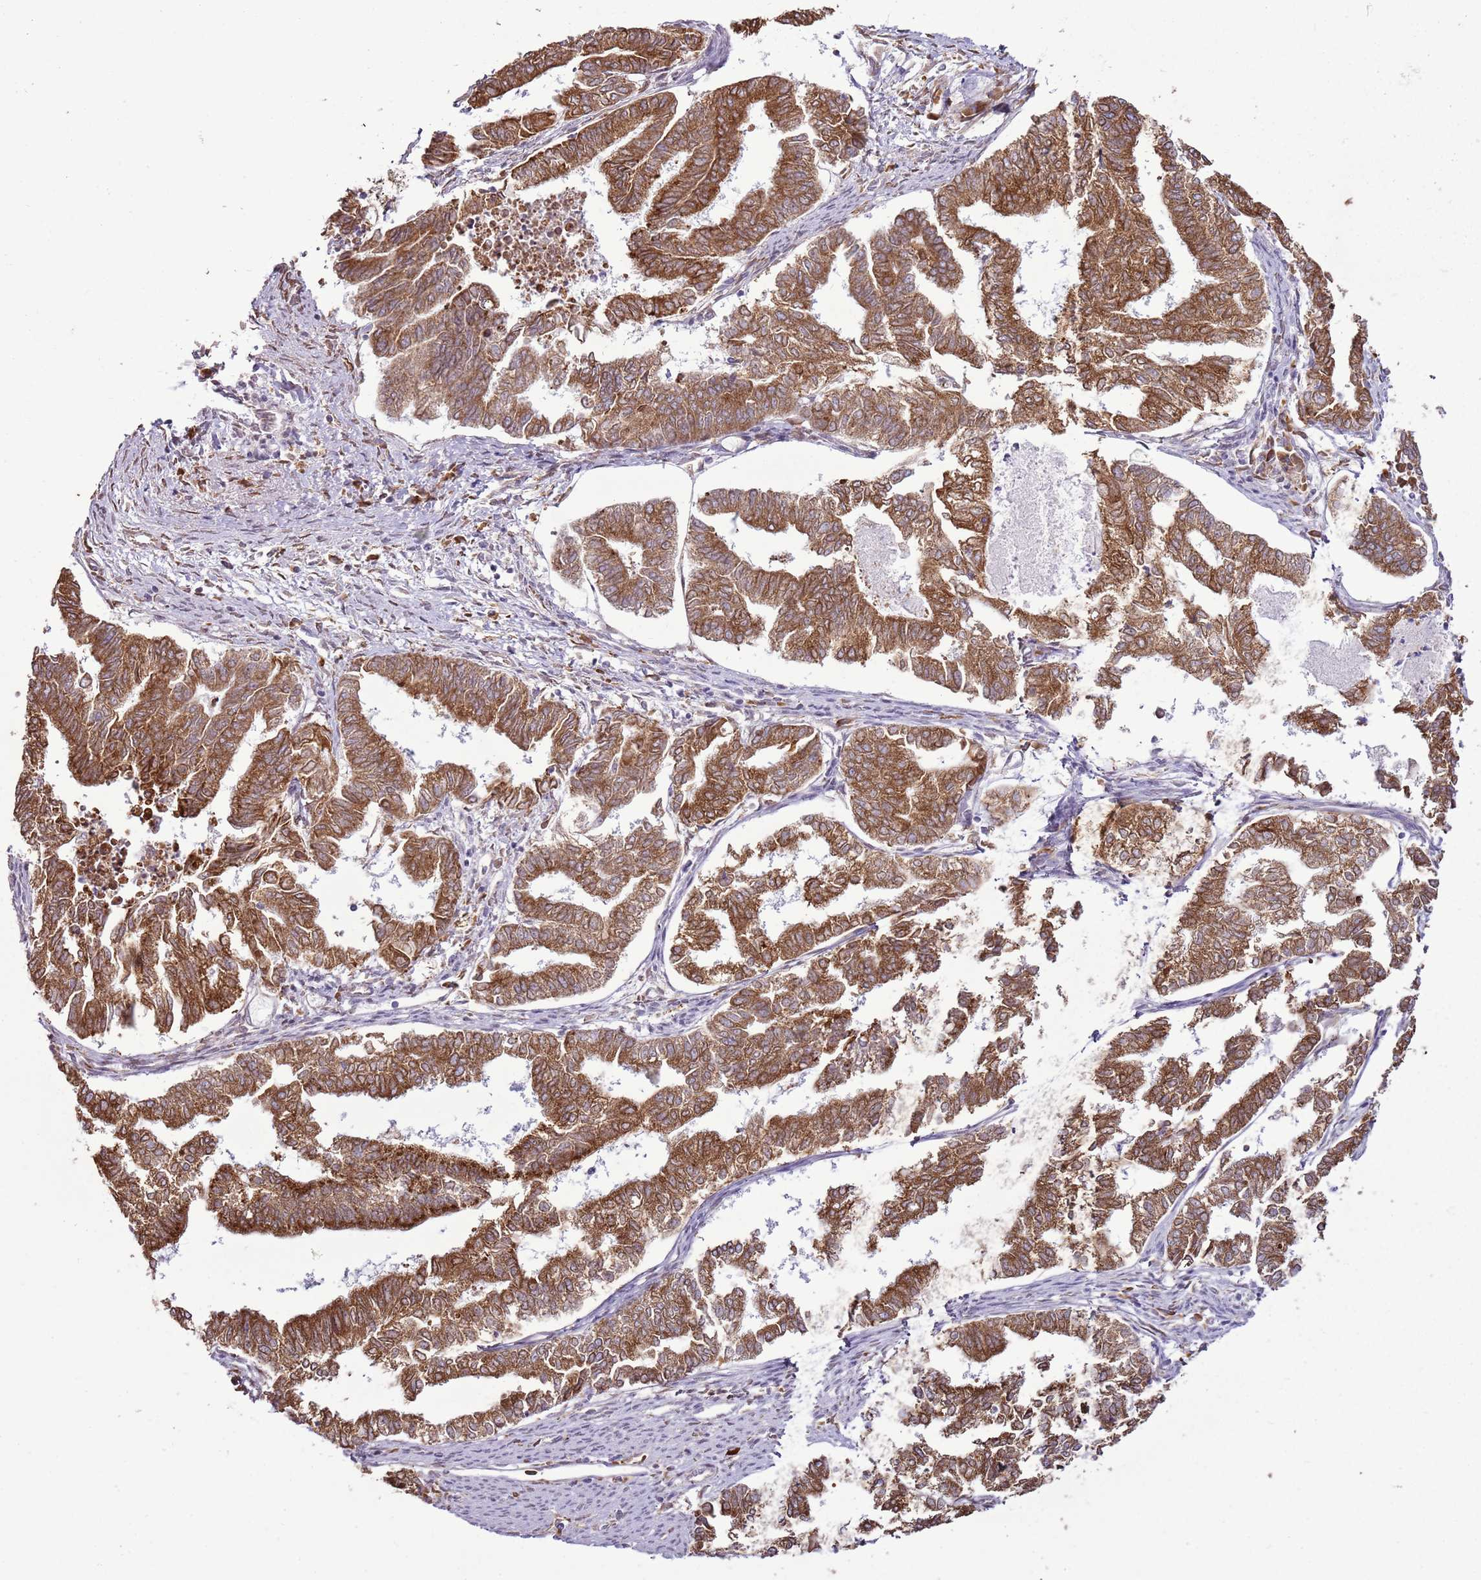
{"staining": {"intensity": "strong", "quantity": ">75%", "location": "cytoplasmic/membranous"}, "tissue": "endometrial cancer", "cell_type": "Tumor cells", "image_type": "cancer", "snomed": [{"axis": "morphology", "description": "Adenocarcinoma, NOS"}, {"axis": "topography", "description": "Endometrium"}], "caption": "Brown immunohistochemical staining in endometrial cancer (adenocarcinoma) exhibits strong cytoplasmic/membranous positivity in approximately >75% of tumor cells.", "gene": "TMED10", "patient": {"sex": "female", "age": 79}}